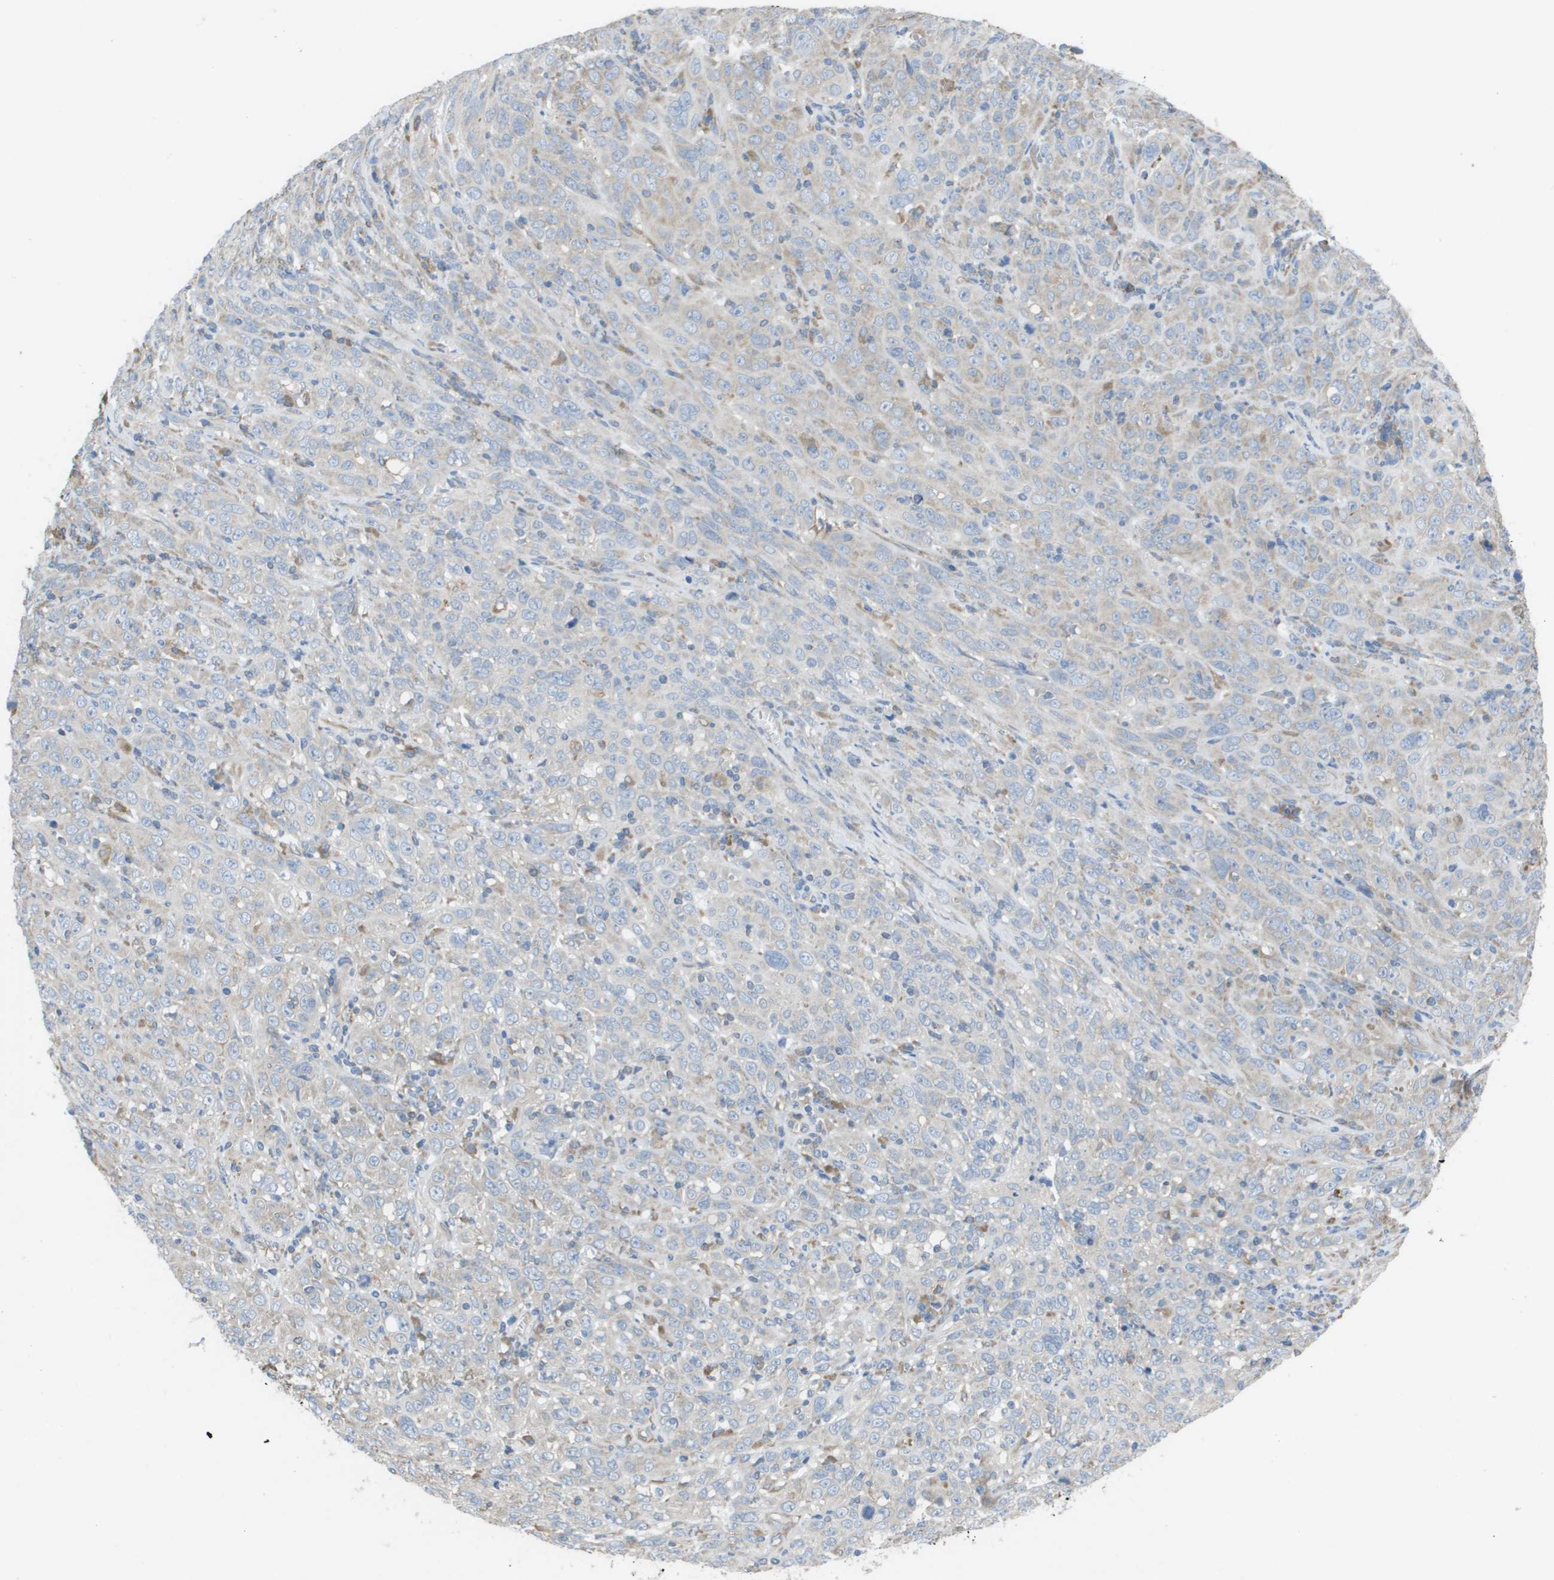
{"staining": {"intensity": "negative", "quantity": "none", "location": "none"}, "tissue": "cervical cancer", "cell_type": "Tumor cells", "image_type": "cancer", "snomed": [{"axis": "morphology", "description": "Squamous cell carcinoma, NOS"}, {"axis": "topography", "description": "Cervix"}], "caption": "DAB immunohistochemical staining of human squamous cell carcinoma (cervical) reveals no significant positivity in tumor cells.", "gene": "CLCN2", "patient": {"sex": "female", "age": 46}}